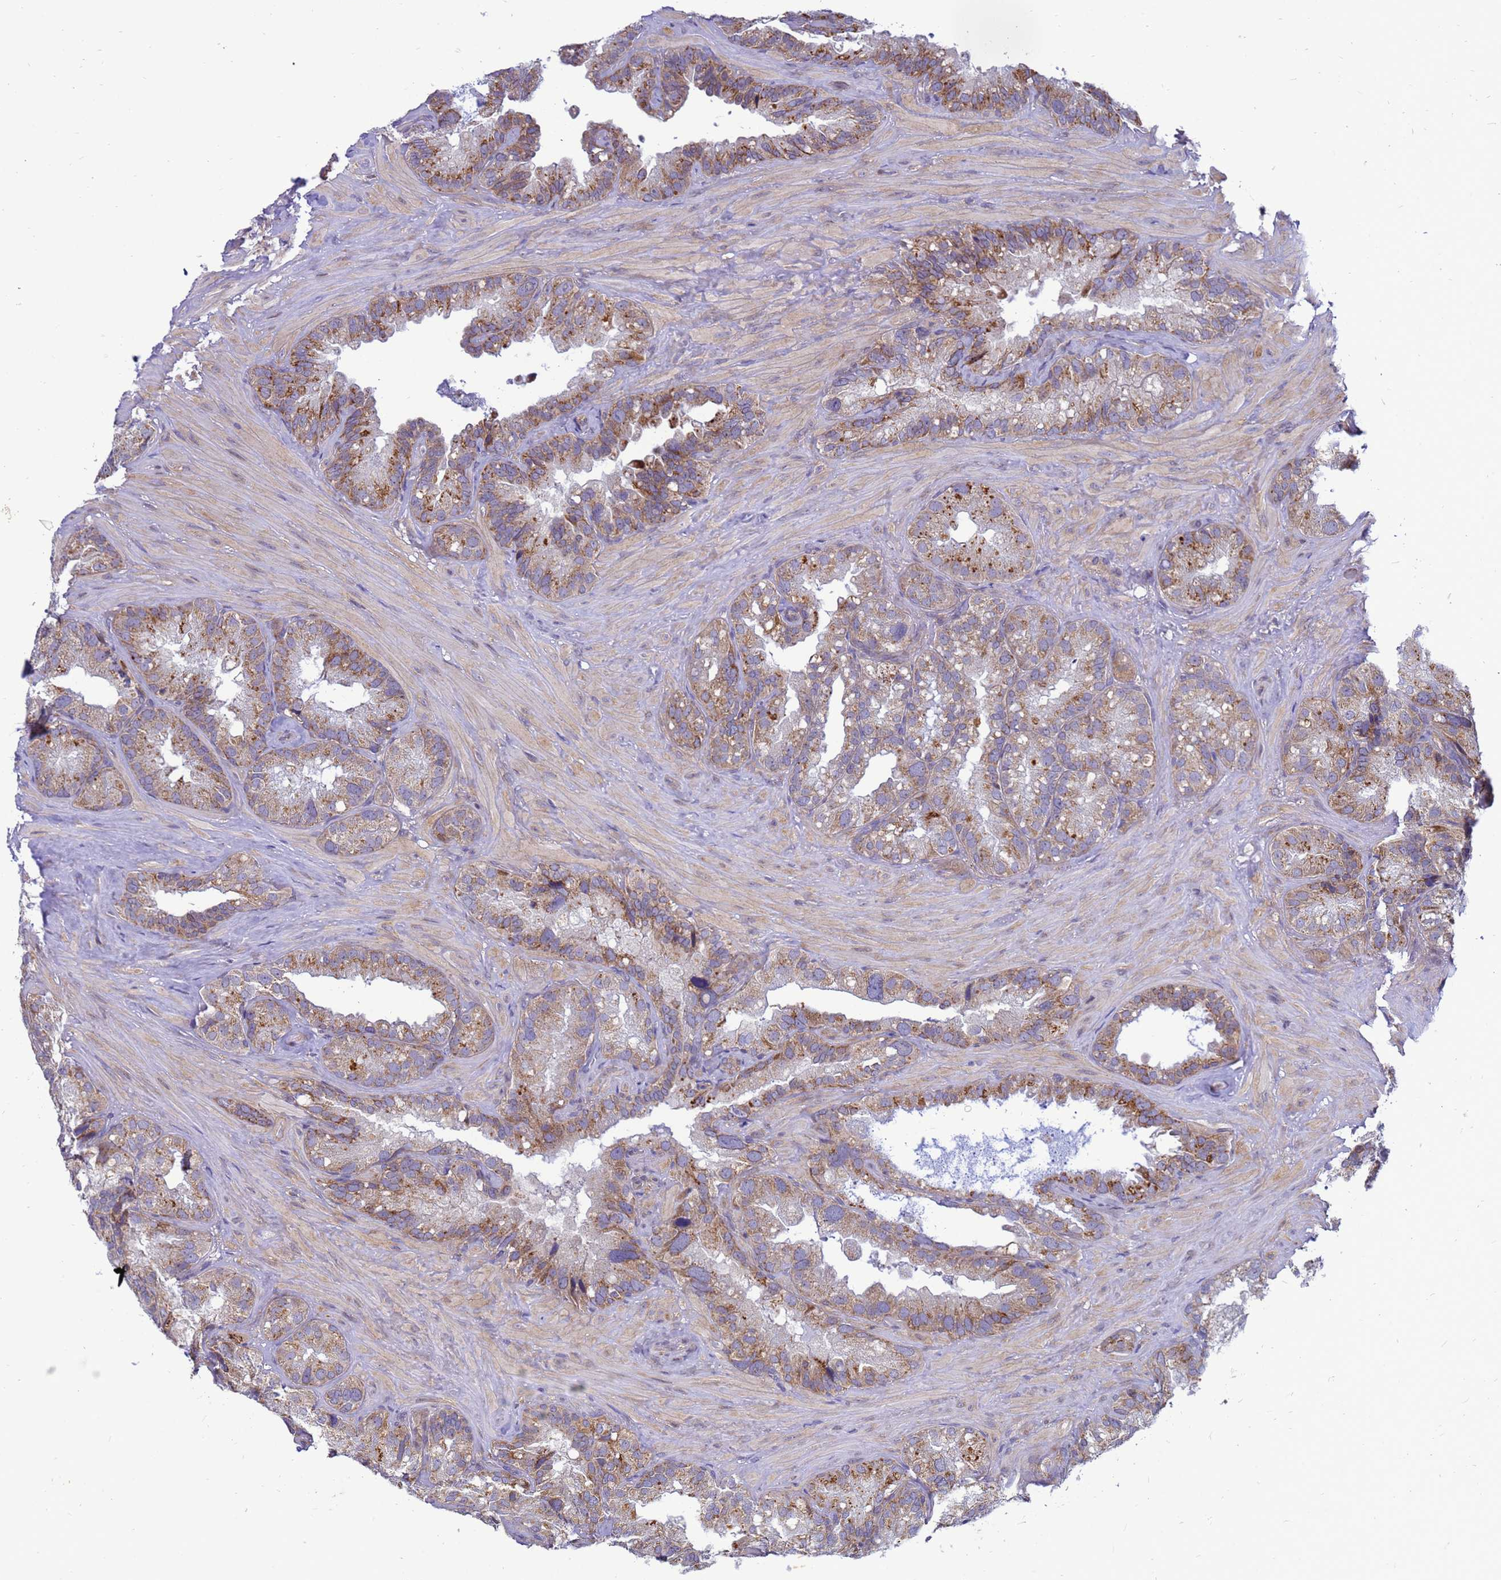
{"staining": {"intensity": "moderate", "quantity": ">75%", "location": "cytoplasmic/membranous"}, "tissue": "seminal vesicle", "cell_type": "Glandular cells", "image_type": "normal", "snomed": [{"axis": "morphology", "description": "Normal tissue, NOS"}, {"axis": "topography", "description": "Prostate"}, {"axis": "topography", "description": "Seminal veicle"}], "caption": "Moderate cytoplasmic/membranous expression is seen in about >75% of glandular cells in unremarkable seminal vesicle.", "gene": "C12orf43", "patient": {"sex": "male", "age": 68}}